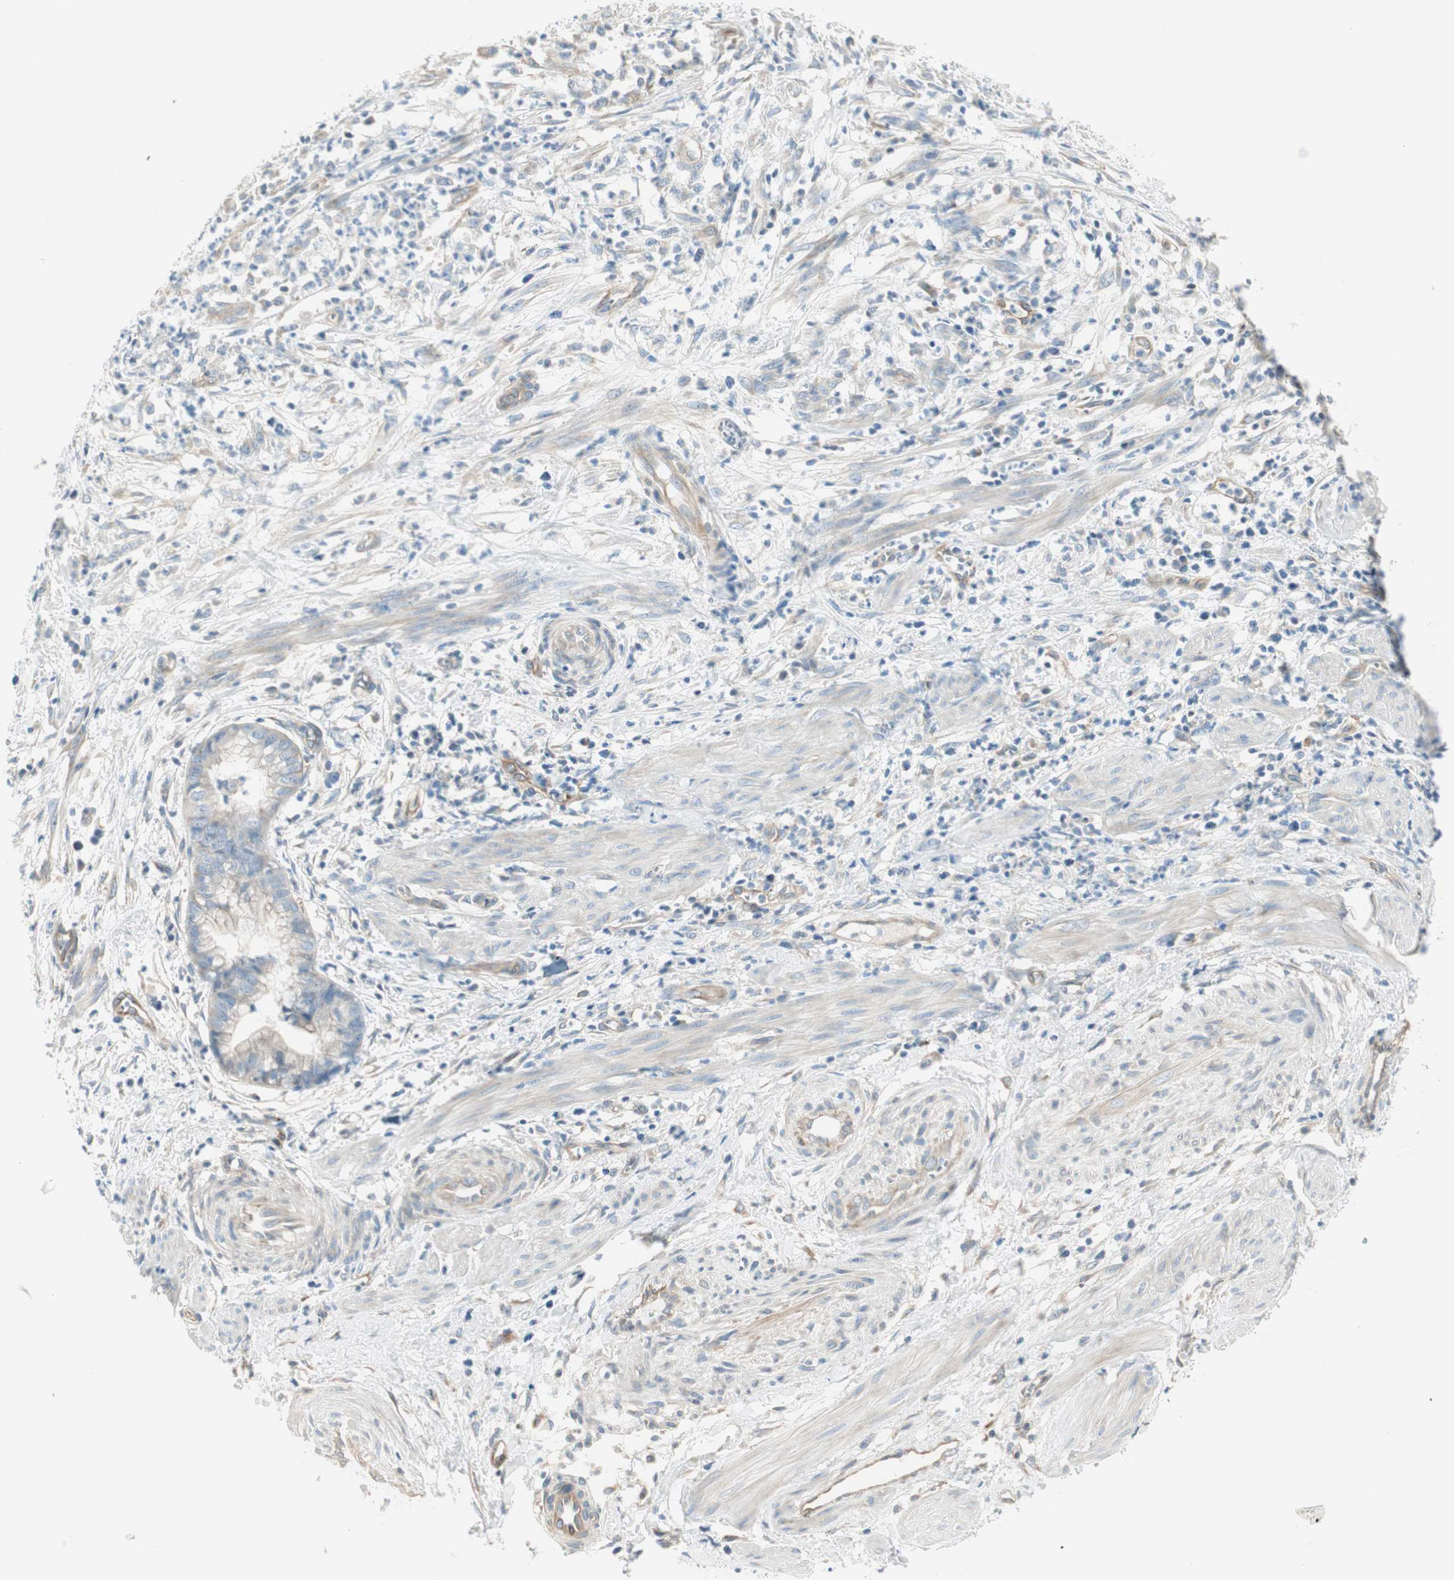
{"staining": {"intensity": "weak", "quantity": "<25%", "location": "cytoplasmic/membranous"}, "tissue": "endometrial cancer", "cell_type": "Tumor cells", "image_type": "cancer", "snomed": [{"axis": "morphology", "description": "Necrosis, NOS"}, {"axis": "morphology", "description": "Adenocarcinoma, NOS"}, {"axis": "topography", "description": "Endometrium"}], "caption": "Micrograph shows no significant protein positivity in tumor cells of endometrial cancer (adenocarcinoma).", "gene": "CDK3", "patient": {"sex": "female", "age": 79}}